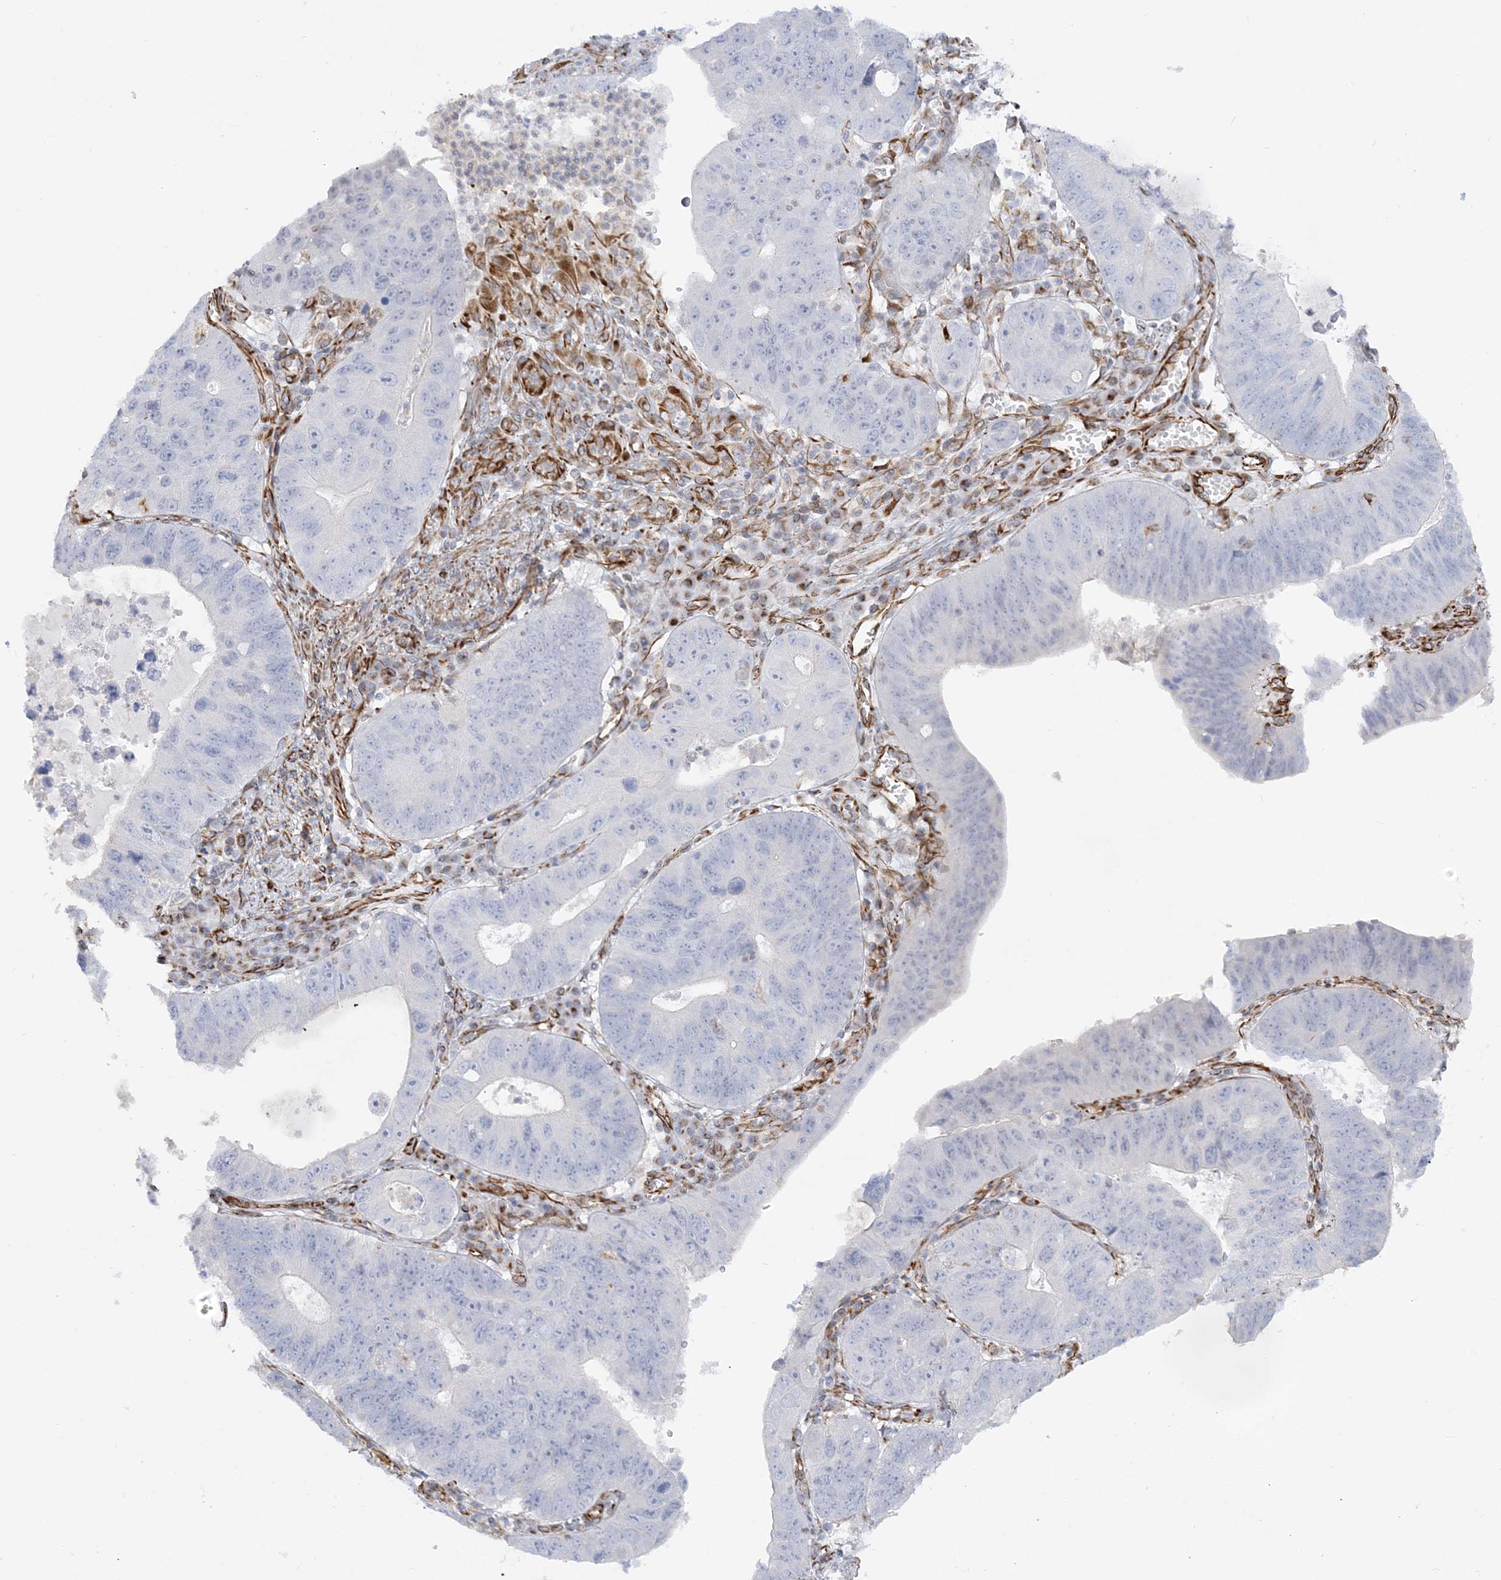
{"staining": {"intensity": "negative", "quantity": "none", "location": "none"}, "tissue": "stomach cancer", "cell_type": "Tumor cells", "image_type": "cancer", "snomed": [{"axis": "morphology", "description": "Adenocarcinoma, NOS"}, {"axis": "topography", "description": "Stomach"}], "caption": "This image is of stomach cancer (adenocarcinoma) stained with immunohistochemistry to label a protein in brown with the nuclei are counter-stained blue. There is no positivity in tumor cells.", "gene": "SCLT1", "patient": {"sex": "male", "age": 59}}